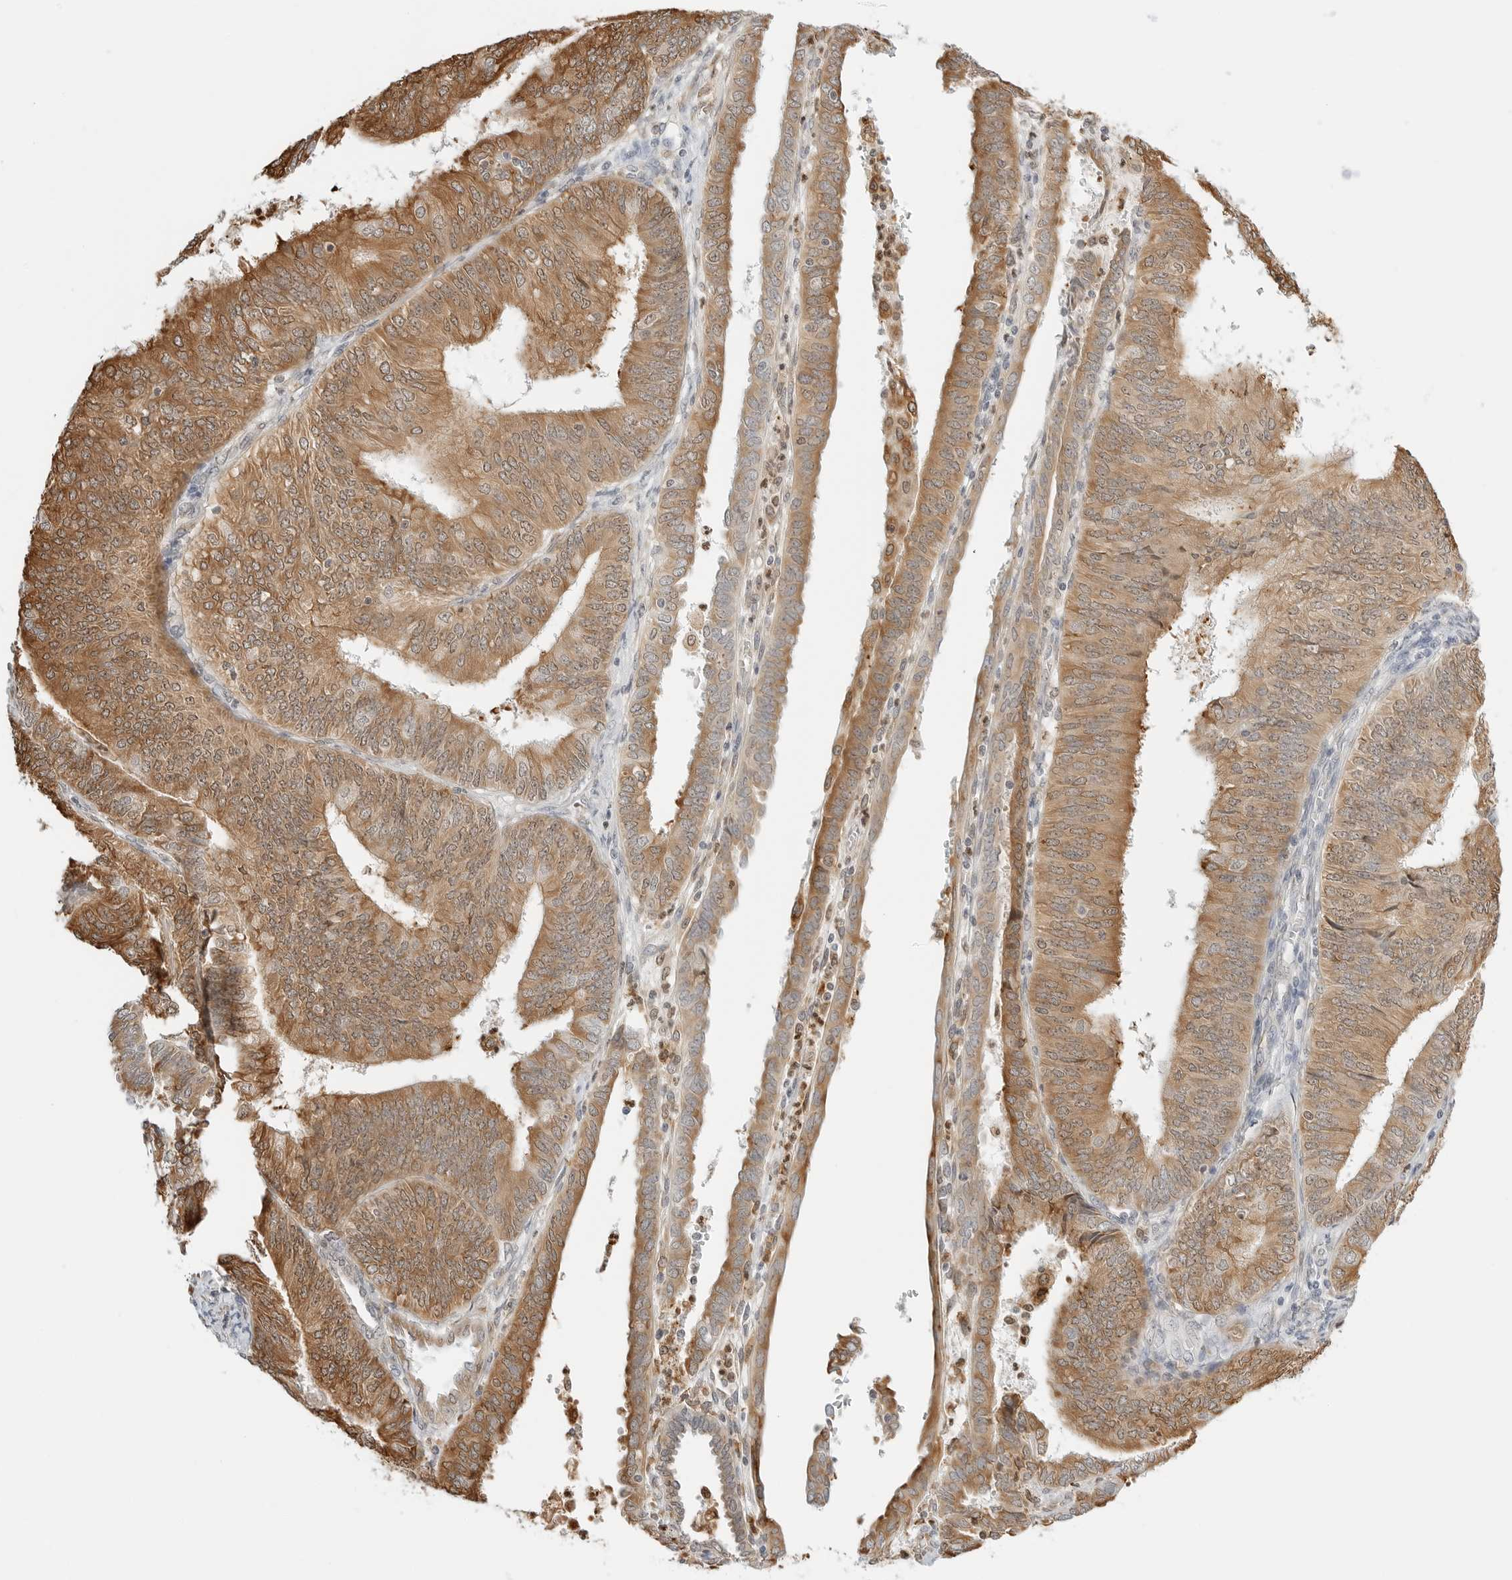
{"staining": {"intensity": "moderate", "quantity": ">75%", "location": "cytoplasmic/membranous"}, "tissue": "endometrial cancer", "cell_type": "Tumor cells", "image_type": "cancer", "snomed": [{"axis": "morphology", "description": "Adenocarcinoma, NOS"}, {"axis": "topography", "description": "Endometrium"}], "caption": "Immunohistochemistry staining of adenocarcinoma (endometrial), which exhibits medium levels of moderate cytoplasmic/membranous staining in approximately >75% of tumor cells indicating moderate cytoplasmic/membranous protein expression. The staining was performed using DAB (3,3'-diaminobenzidine) (brown) for protein detection and nuclei were counterstained in hematoxylin (blue).", "gene": "THEM4", "patient": {"sex": "female", "age": 58}}